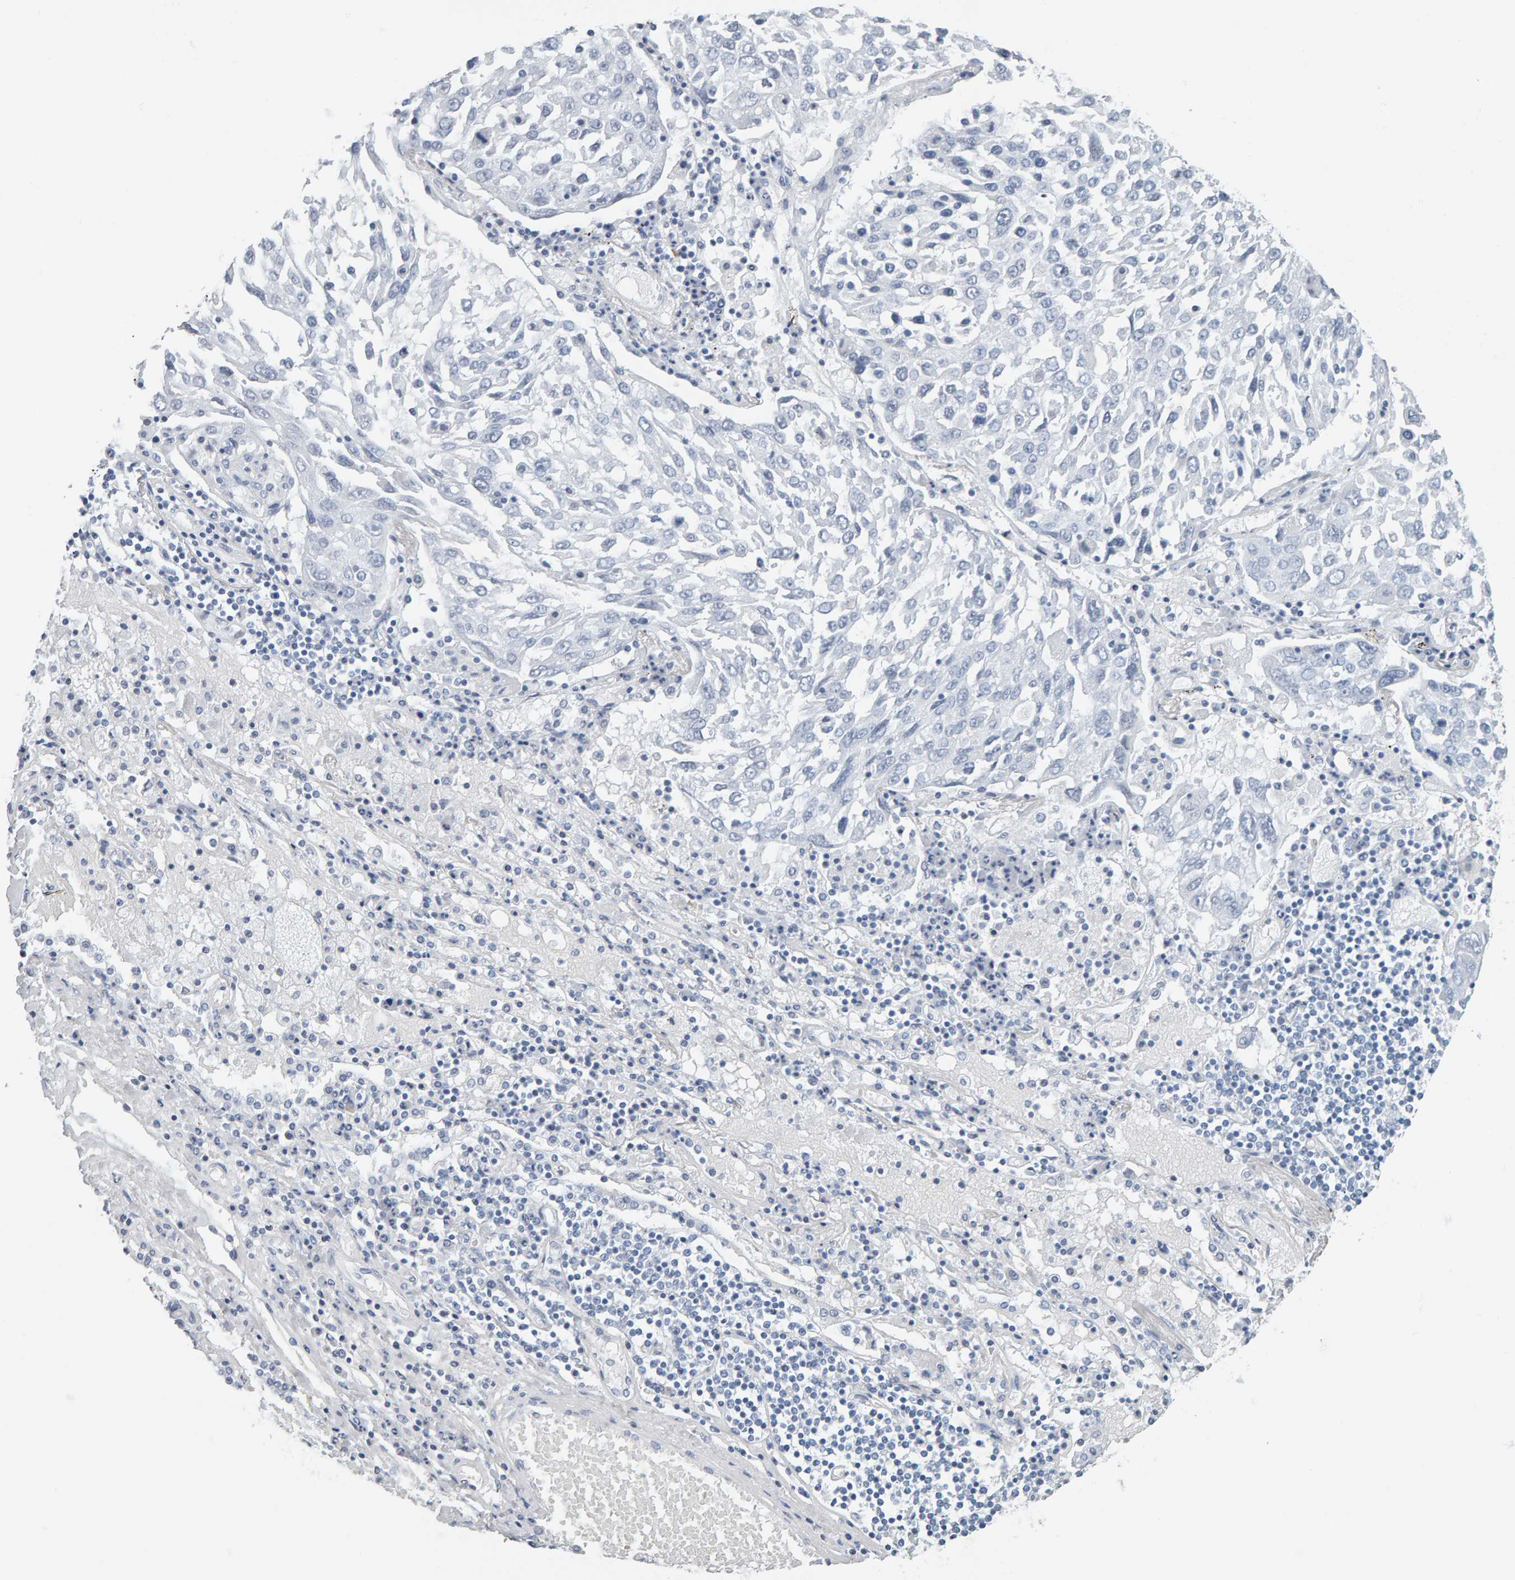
{"staining": {"intensity": "negative", "quantity": "none", "location": "none"}, "tissue": "lung cancer", "cell_type": "Tumor cells", "image_type": "cancer", "snomed": [{"axis": "morphology", "description": "Squamous cell carcinoma, NOS"}, {"axis": "topography", "description": "Lung"}], "caption": "DAB (3,3'-diaminobenzidine) immunohistochemical staining of human lung cancer (squamous cell carcinoma) shows no significant expression in tumor cells.", "gene": "SPACA3", "patient": {"sex": "male", "age": 65}}